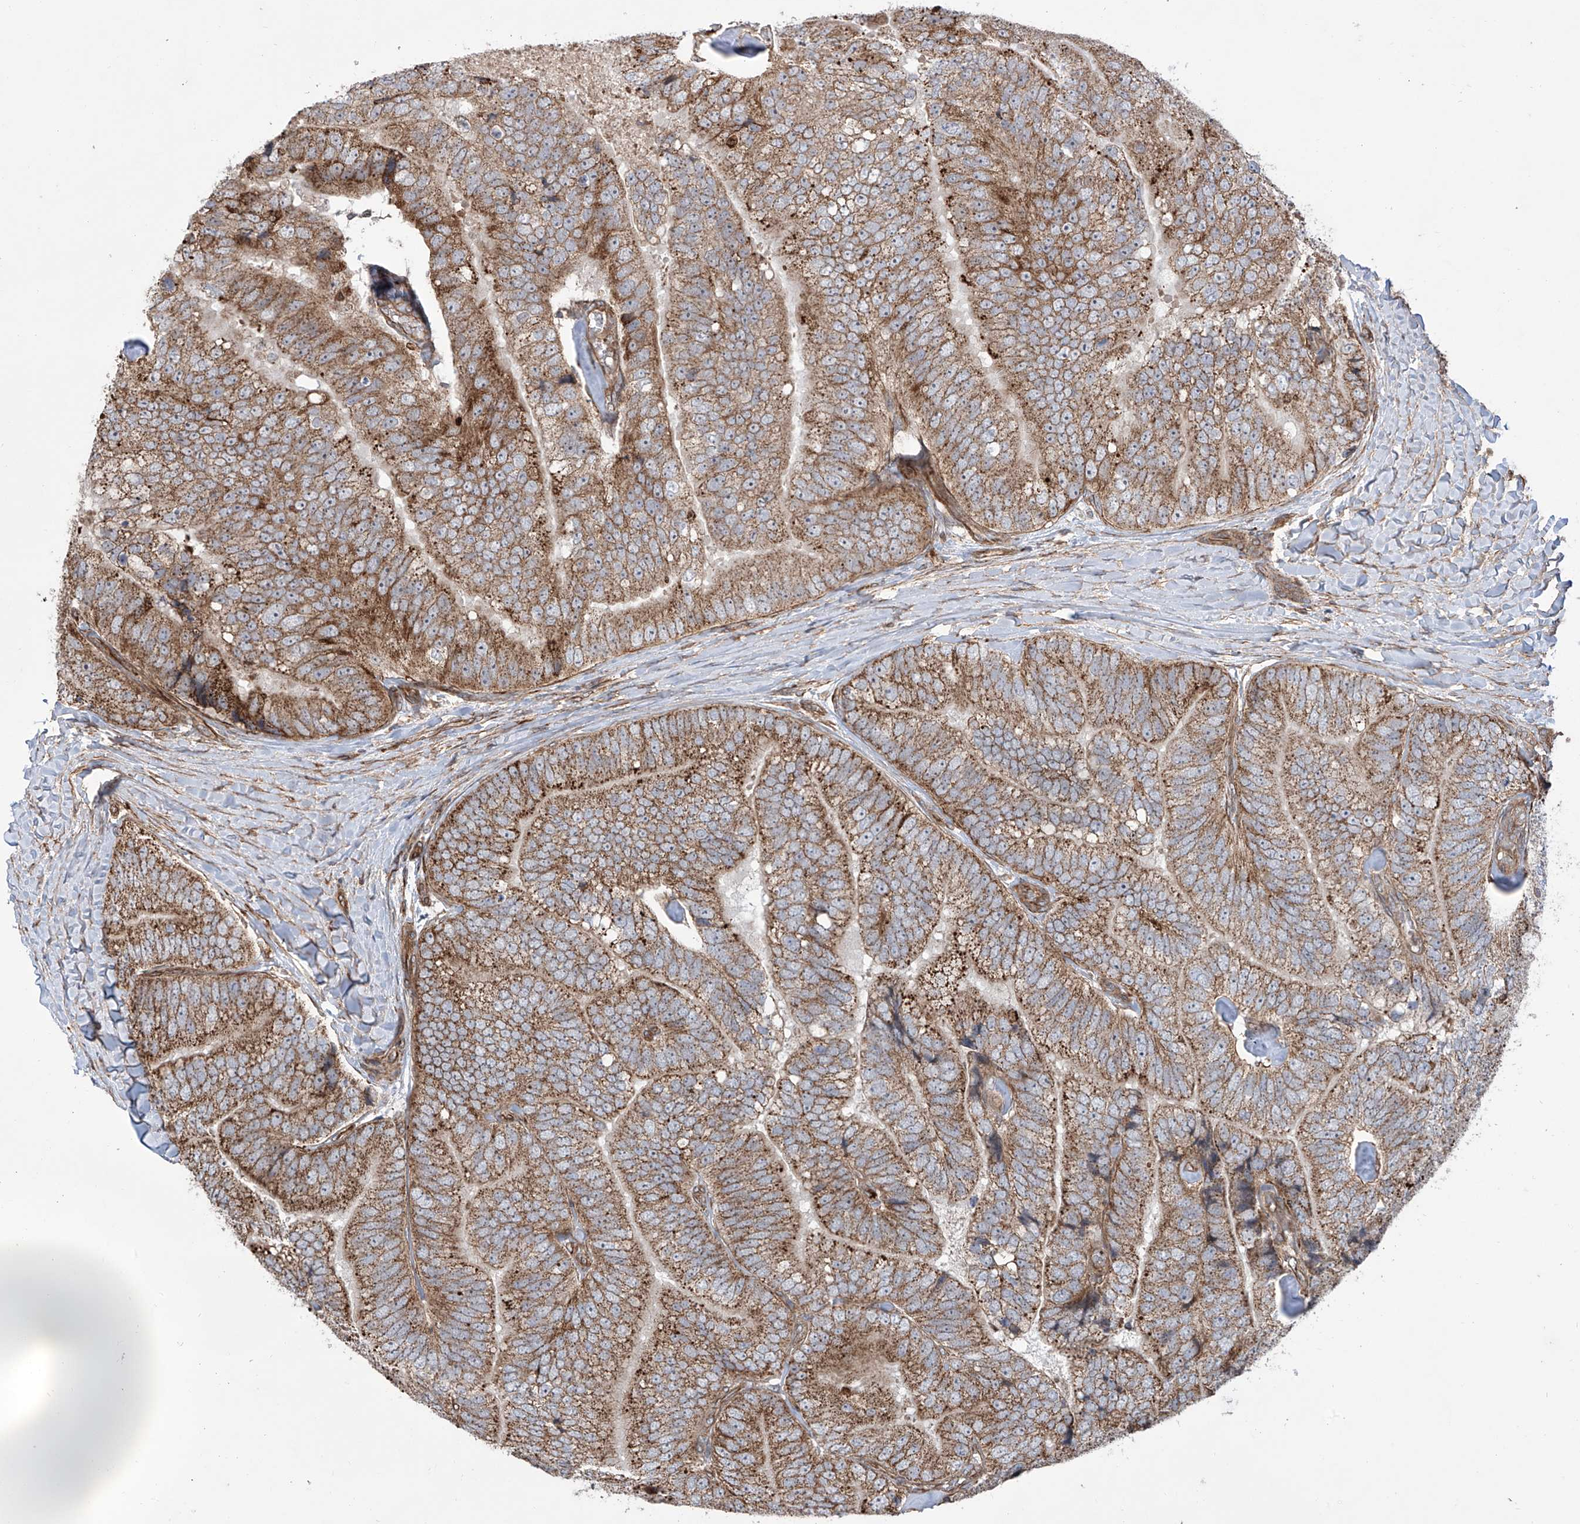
{"staining": {"intensity": "strong", "quantity": ">75%", "location": "cytoplasmic/membranous"}, "tissue": "prostate cancer", "cell_type": "Tumor cells", "image_type": "cancer", "snomed": [{"axis": "morphology", "description": "Adenocarcinoma, High grade"}, {"axis": "topography", "description": "Prostate"}], "caption": "A histopathology image showing strong cytoplasmic/membranous expression in about >75% of tumor cells in prostate cancer, as visualized by brown immunohistochemical staining.", "gene": "APAF1", "patient": {"sex": "male", "age": 70}}